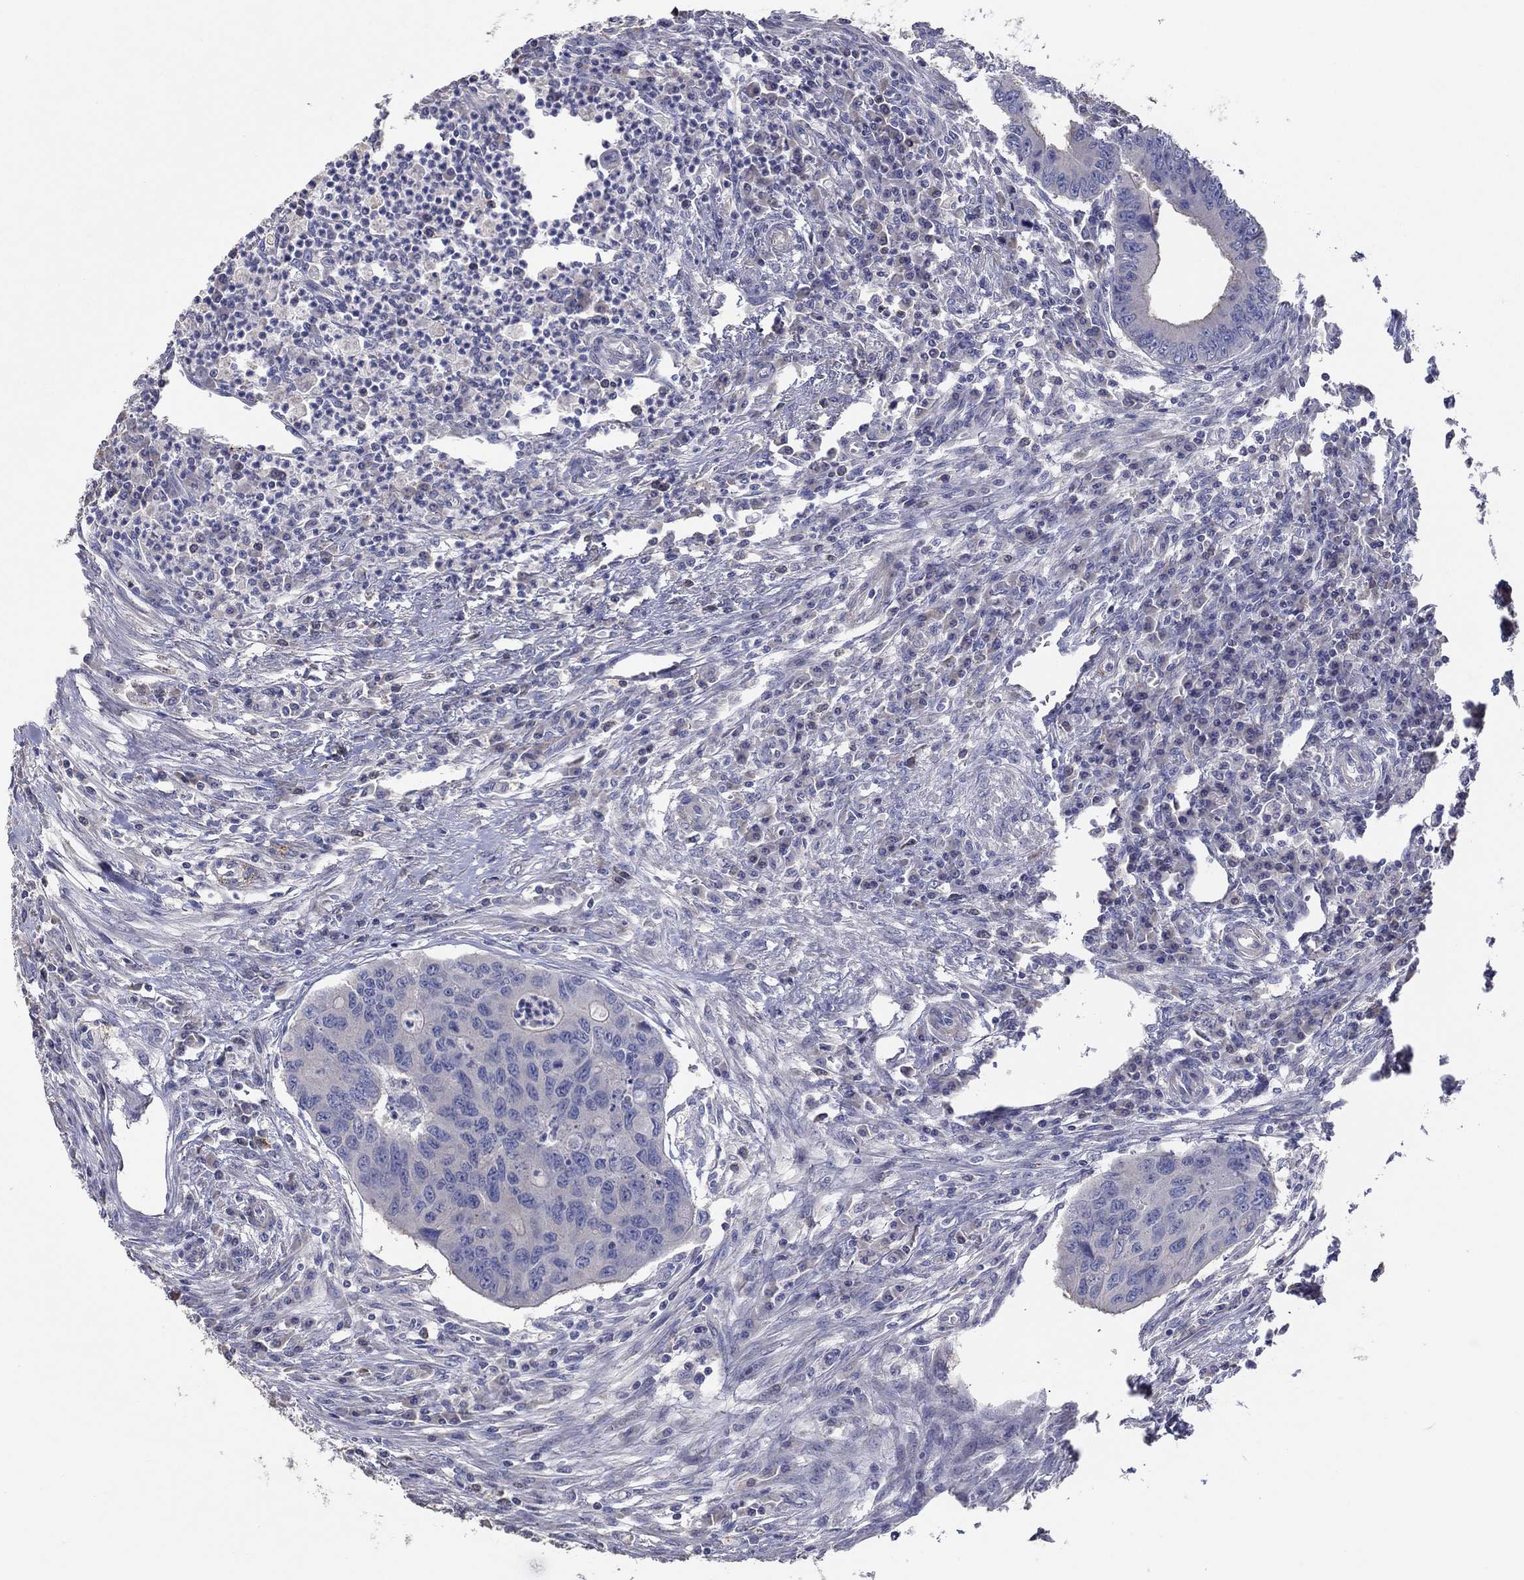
{"staining": {"intensity": "negative", "quantity": "none", "location": "none"}, "tissue": "colorectal cancer", "cell_type": "Tumor cells", "image_type": "cancer", "snomed": [{"axis": "morphology", "description": "Adenocarcinoma, NOS"}, {"axis": "topography", "description": "Colon"}], "caption": "Immunohistochemical staining of human colorectal cancer (adenocarcinoma) reveals no significant expression in tumor cells. Nuclei are stained in blue.", "gene": "DOCK3", "patient": {"sex": "male", "age": 53}}